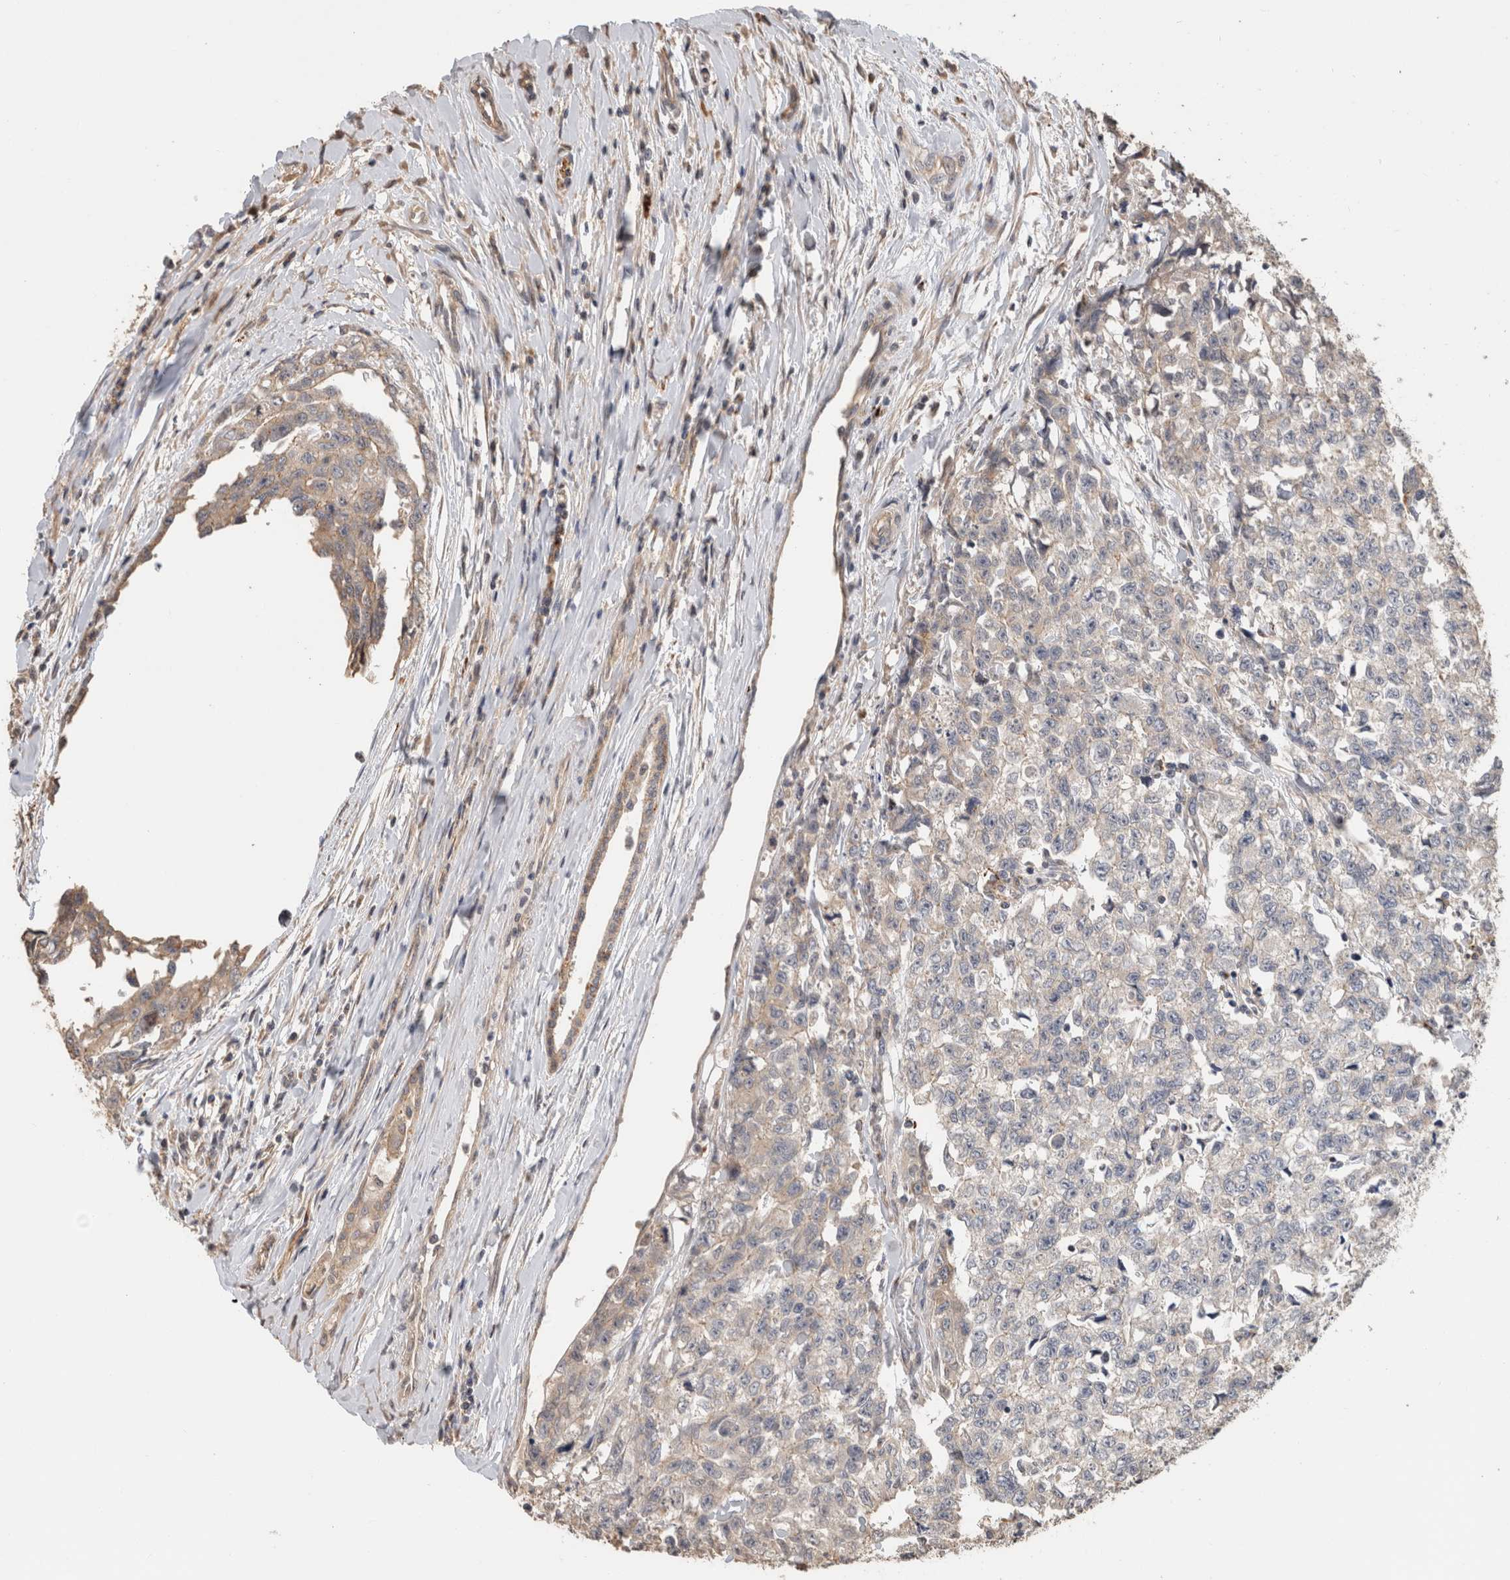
{"staining": {"intensity": "negative", "quantity": "none", "location": "none"}, "tissue": "testis cancer", "cell_type": "Tumor cells", "image_type": "cancer", "snomed": [{"axis": "morphology", "description": "Carcinoma, Embryonal, NOS"}, {"axis": "topography", "description": "Testis"}], "caption": "DAB immunohistochemical staining of testis embryonal carcinoma exhibits no significant expression in tumor cells.", "gene": "CLIP1", "patient": {"sex": "male", "age": 28}}